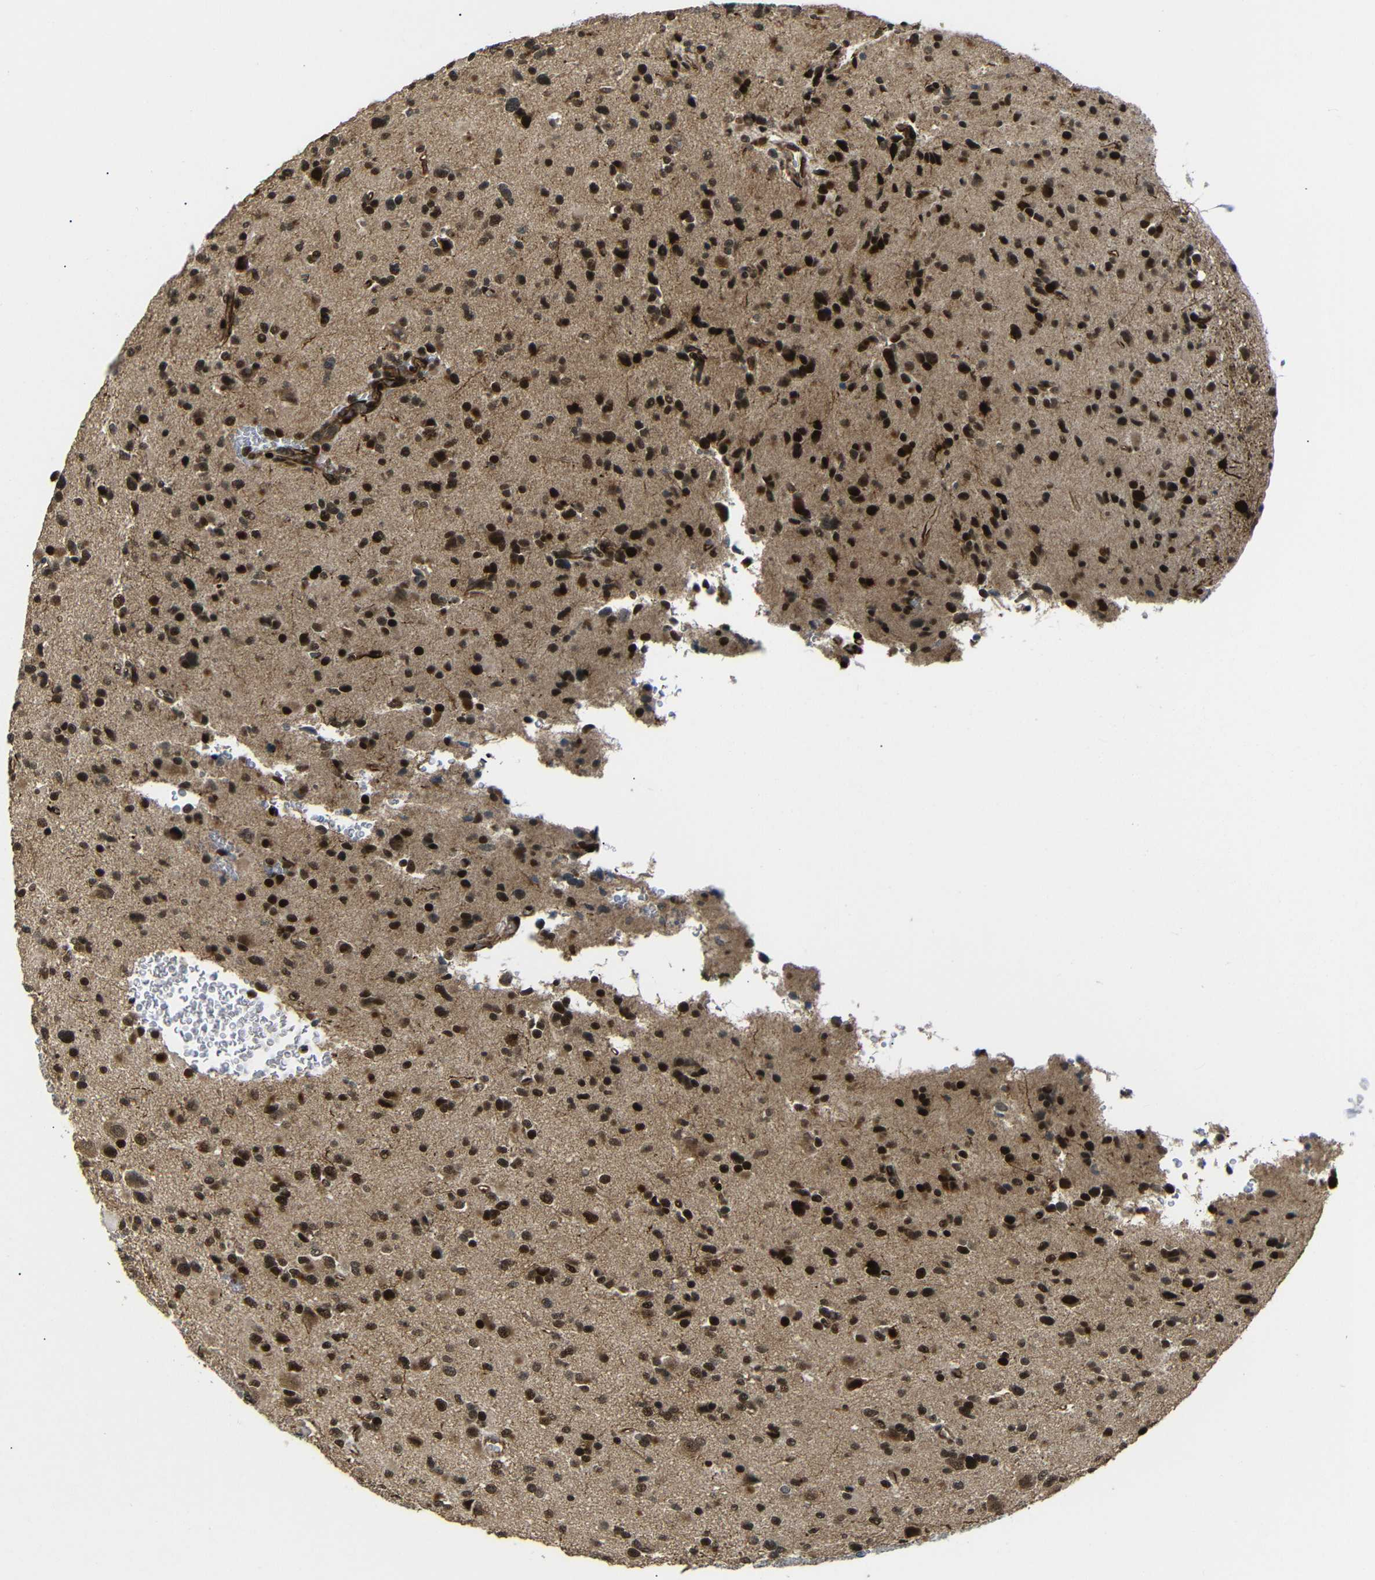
{"staining": {"intensity": "strong", "quantity": ">75%", "location": "cytoplasmic/membranous,nuclear"}, "tissue": "glioma", "cell_type": "Tumor cells", "image_type": "cancer", "snomed": [{"axis": "morphology", "description": "Glioma, malignant, Low grade"}, {"axis": "topography", "description": "Brain"}], "caption": "Immunohistochemical staining of malignant low-grade glioma exhibits high levels of strong cytoplasmic/membranous and nuclear expression in approximately >75% of tumor cells.", "gene": "TBX2", "patient": {"sex": "female", "age": 22}}